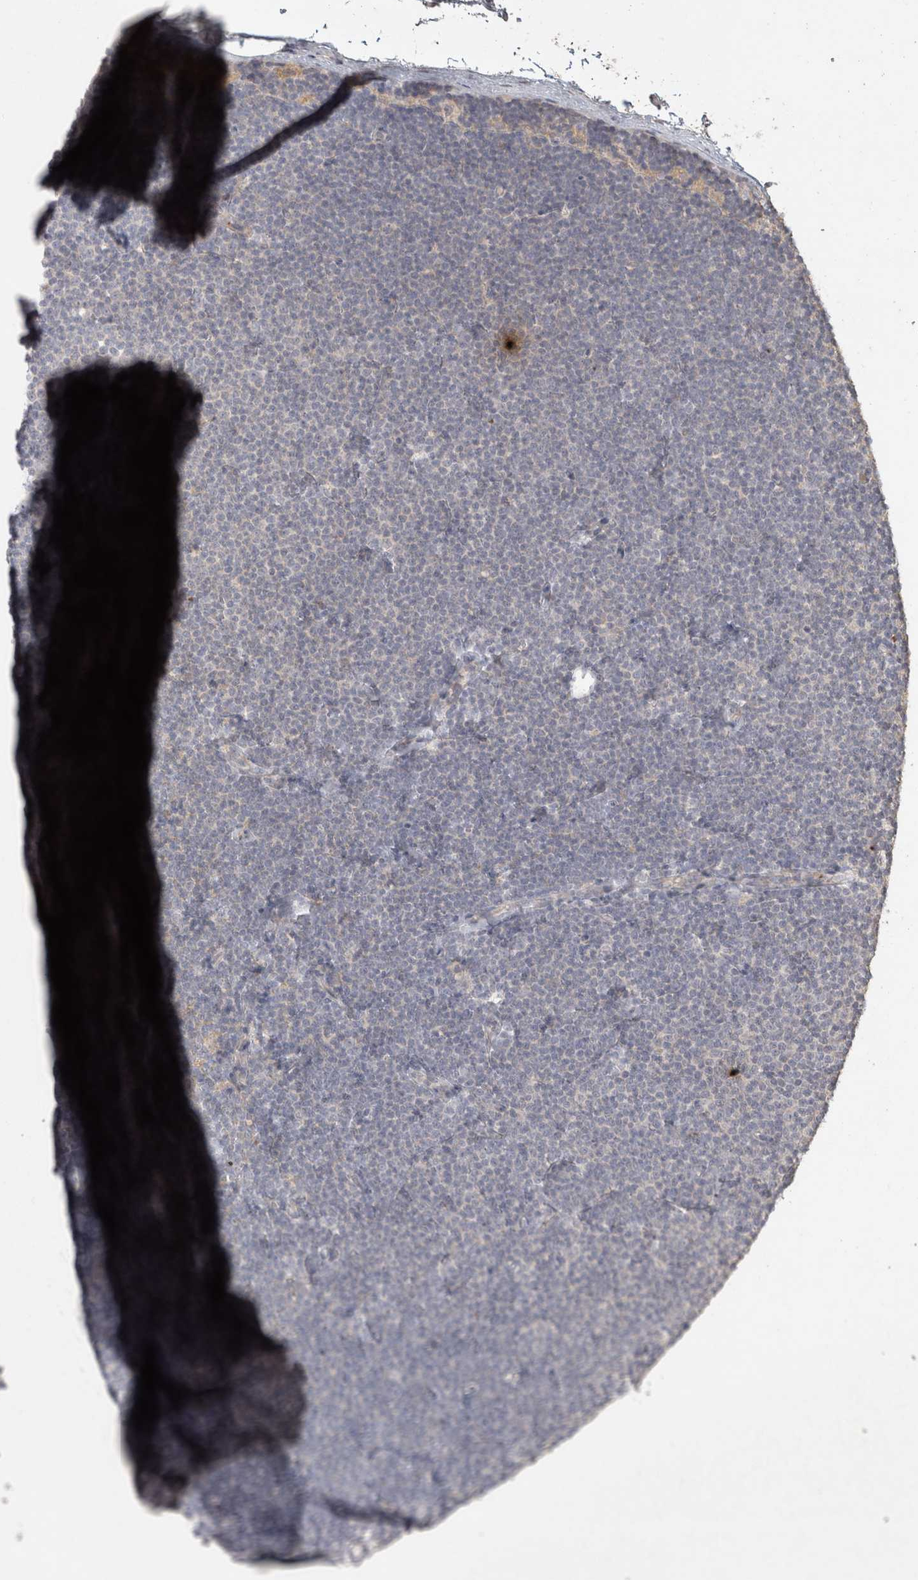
{"staining": {"intensity": "negative", "quantity": "none", "location": "none"}, "tissue": "lymphoma", "cell_type": "Tumor cells", "image_type": "cancer", "snomed": [{"axis": "morphology", "description": "Malignant lymphoma, non-Hodgkin's type, Low grade"}, {"axis": "topography", "description": "Lymph node"}], "caption": "Immunohistochemistry of human low-grade malignant lymphoma, non-Hodgkin's type demonstrates no positivity in tumor cells. The staining was performed using DAB to visualize the protein expression in brown, while the nuclei were stained in blue with hematoxylin (Magnification: 20x).", "gene": "OSTN", "patient": {"sex": "female", "age": 53}}